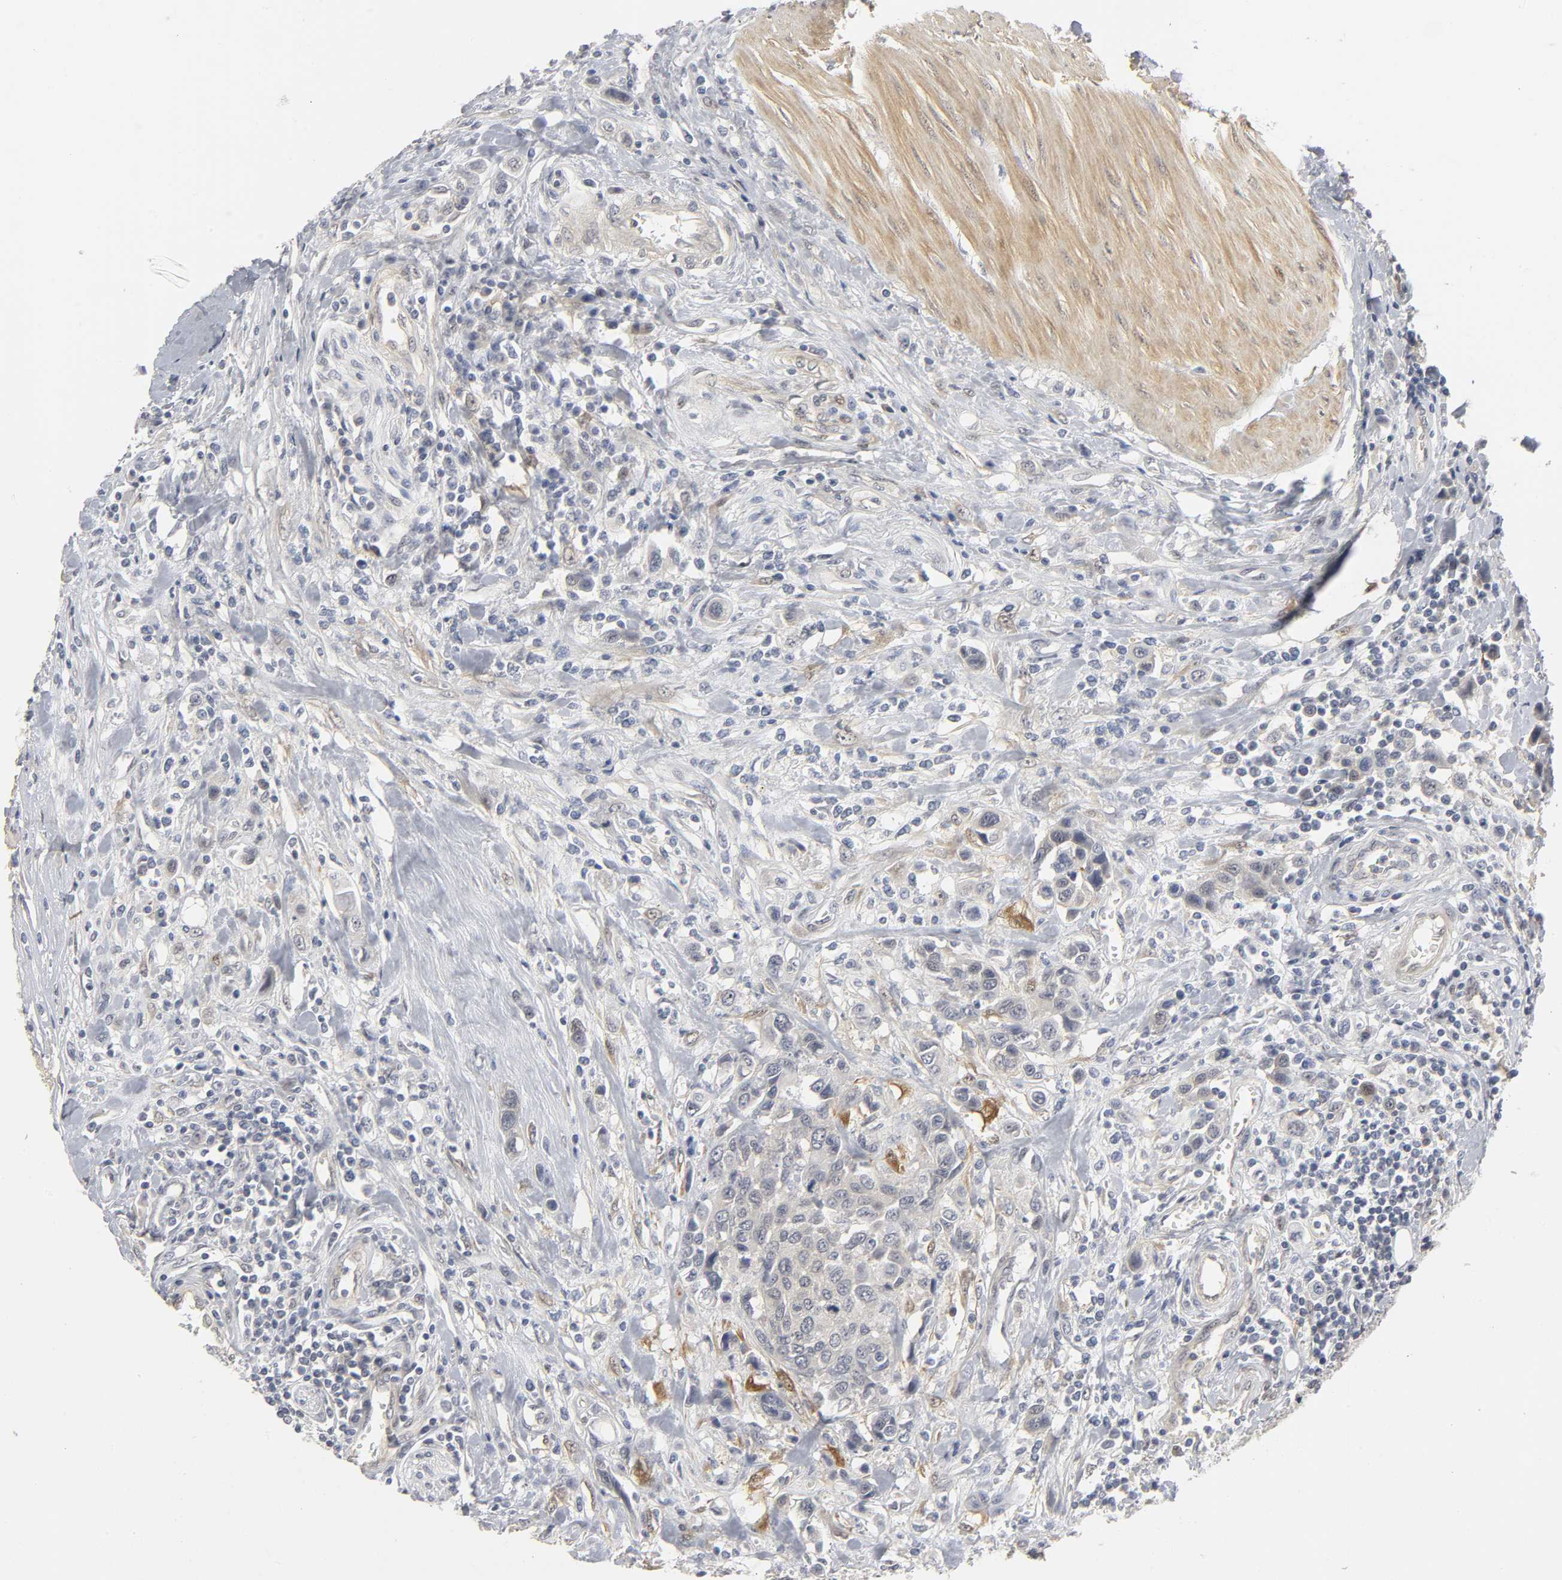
{"staining": {"intensity": "weak", "quantity": "25%-75%", "location": "cytoplasmic/membranous"}, "tissue": "urothelial cancer", "cell_type": "Tumor cells", "image_type": "cancer", "snomed": [{"axis": "morphology", "description": "Urothelial carcinoma, High grade"}, {"axis": "topography", "description": "Urinary bladder"}], "caption": "Tumor cells demonstrate low levels of weak cytoplasmic/membranous staining in about 25%-75% of cells in high-grade urothelial carcinoma.", "gene": "PDLIM3", "patient": {"sex": "male", "age": 50}}